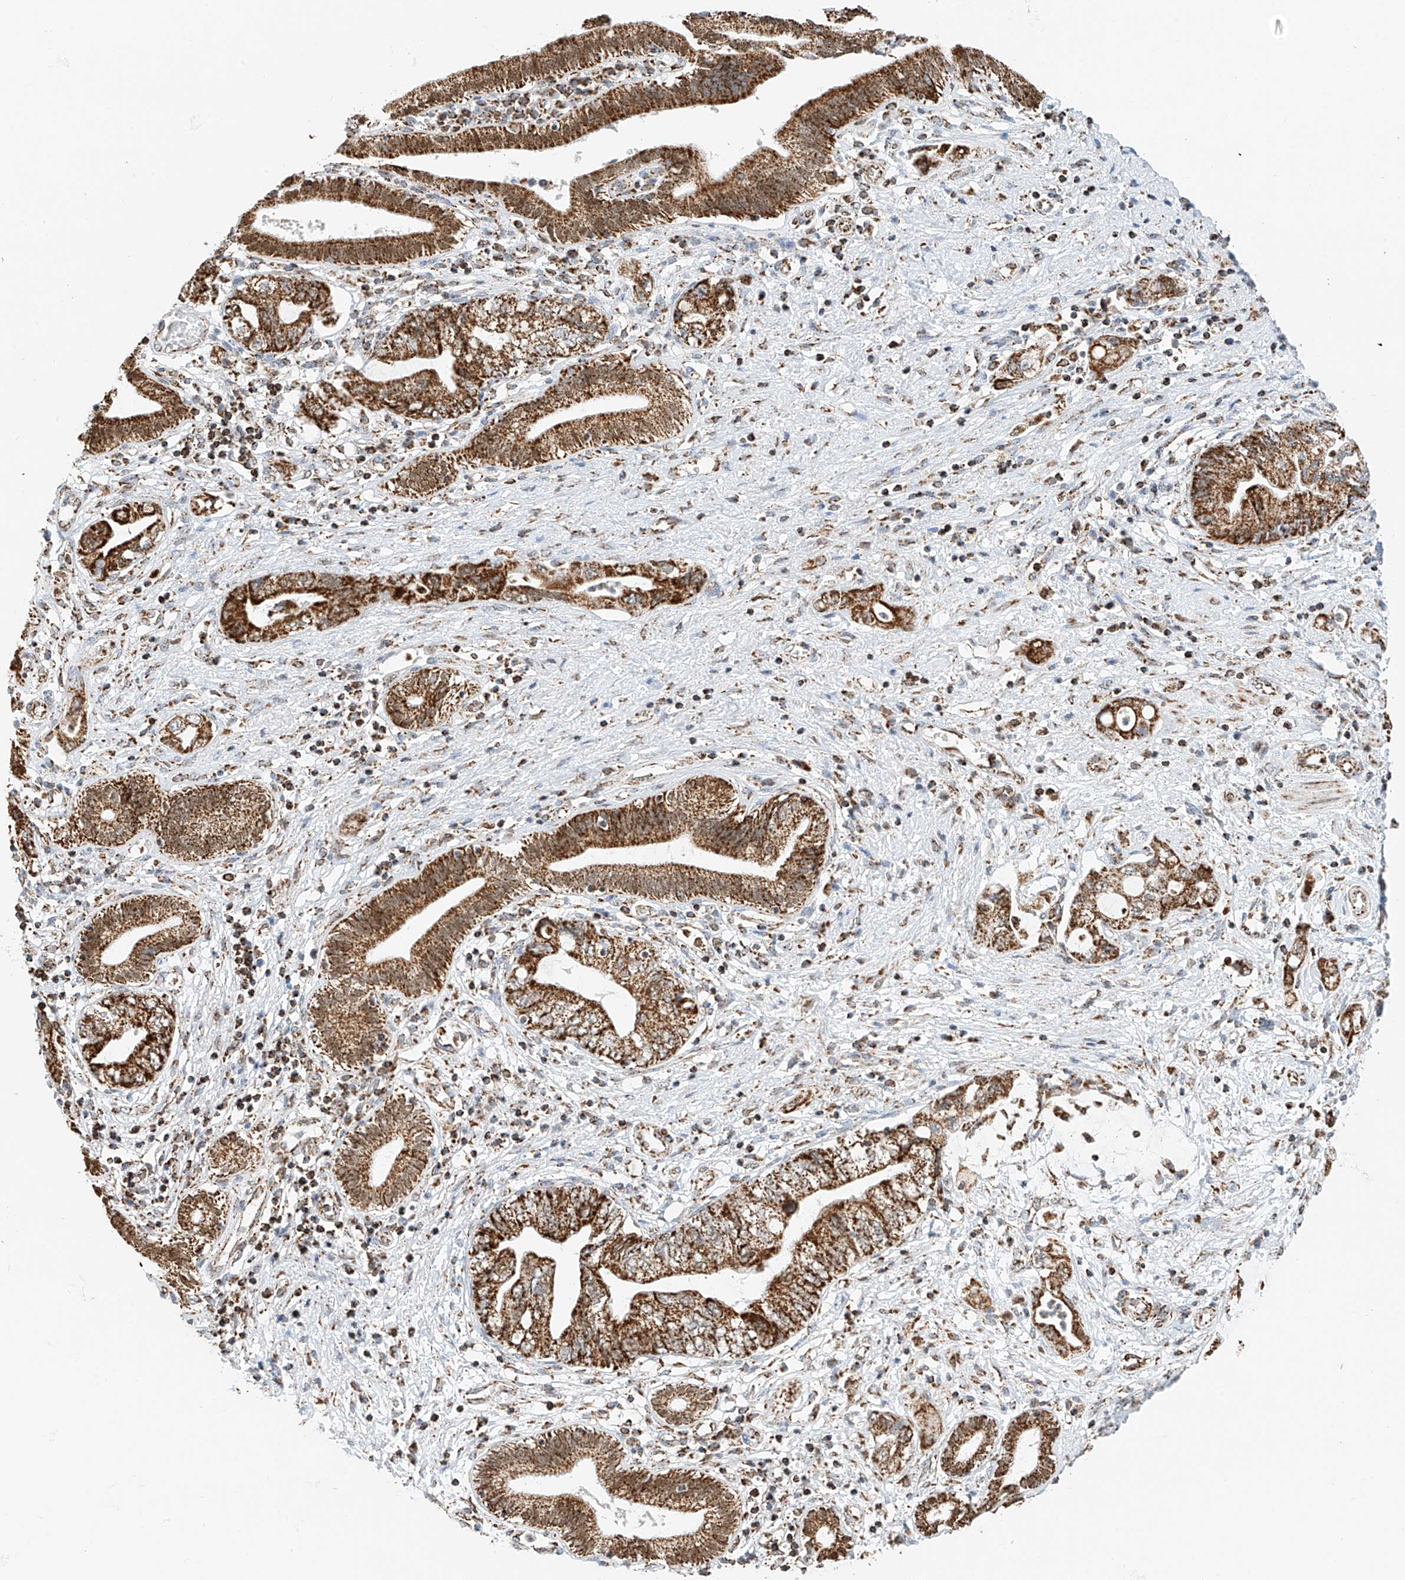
{"staining": {"intensity": "strong", "quantity": ">75%", "location": "cytoplasmic/membranous"}, "tissue": "pancreatic cancer", "cell_type": "Tumor cells", "image_type": "cancer", "snomed": [{"axis": "morphology", "description": "Adenocarcinoma, NOS"}, {"axis": "topography", "description": "Pancreas"}], "caption": "Strong cytoplasmic/membranous protein positivity is seen in approximately >75% of tumor cells in adenocarcinoma (pancreatic).", "gene": "PPA2", "patient": {"sex": "female", "age": 73}}